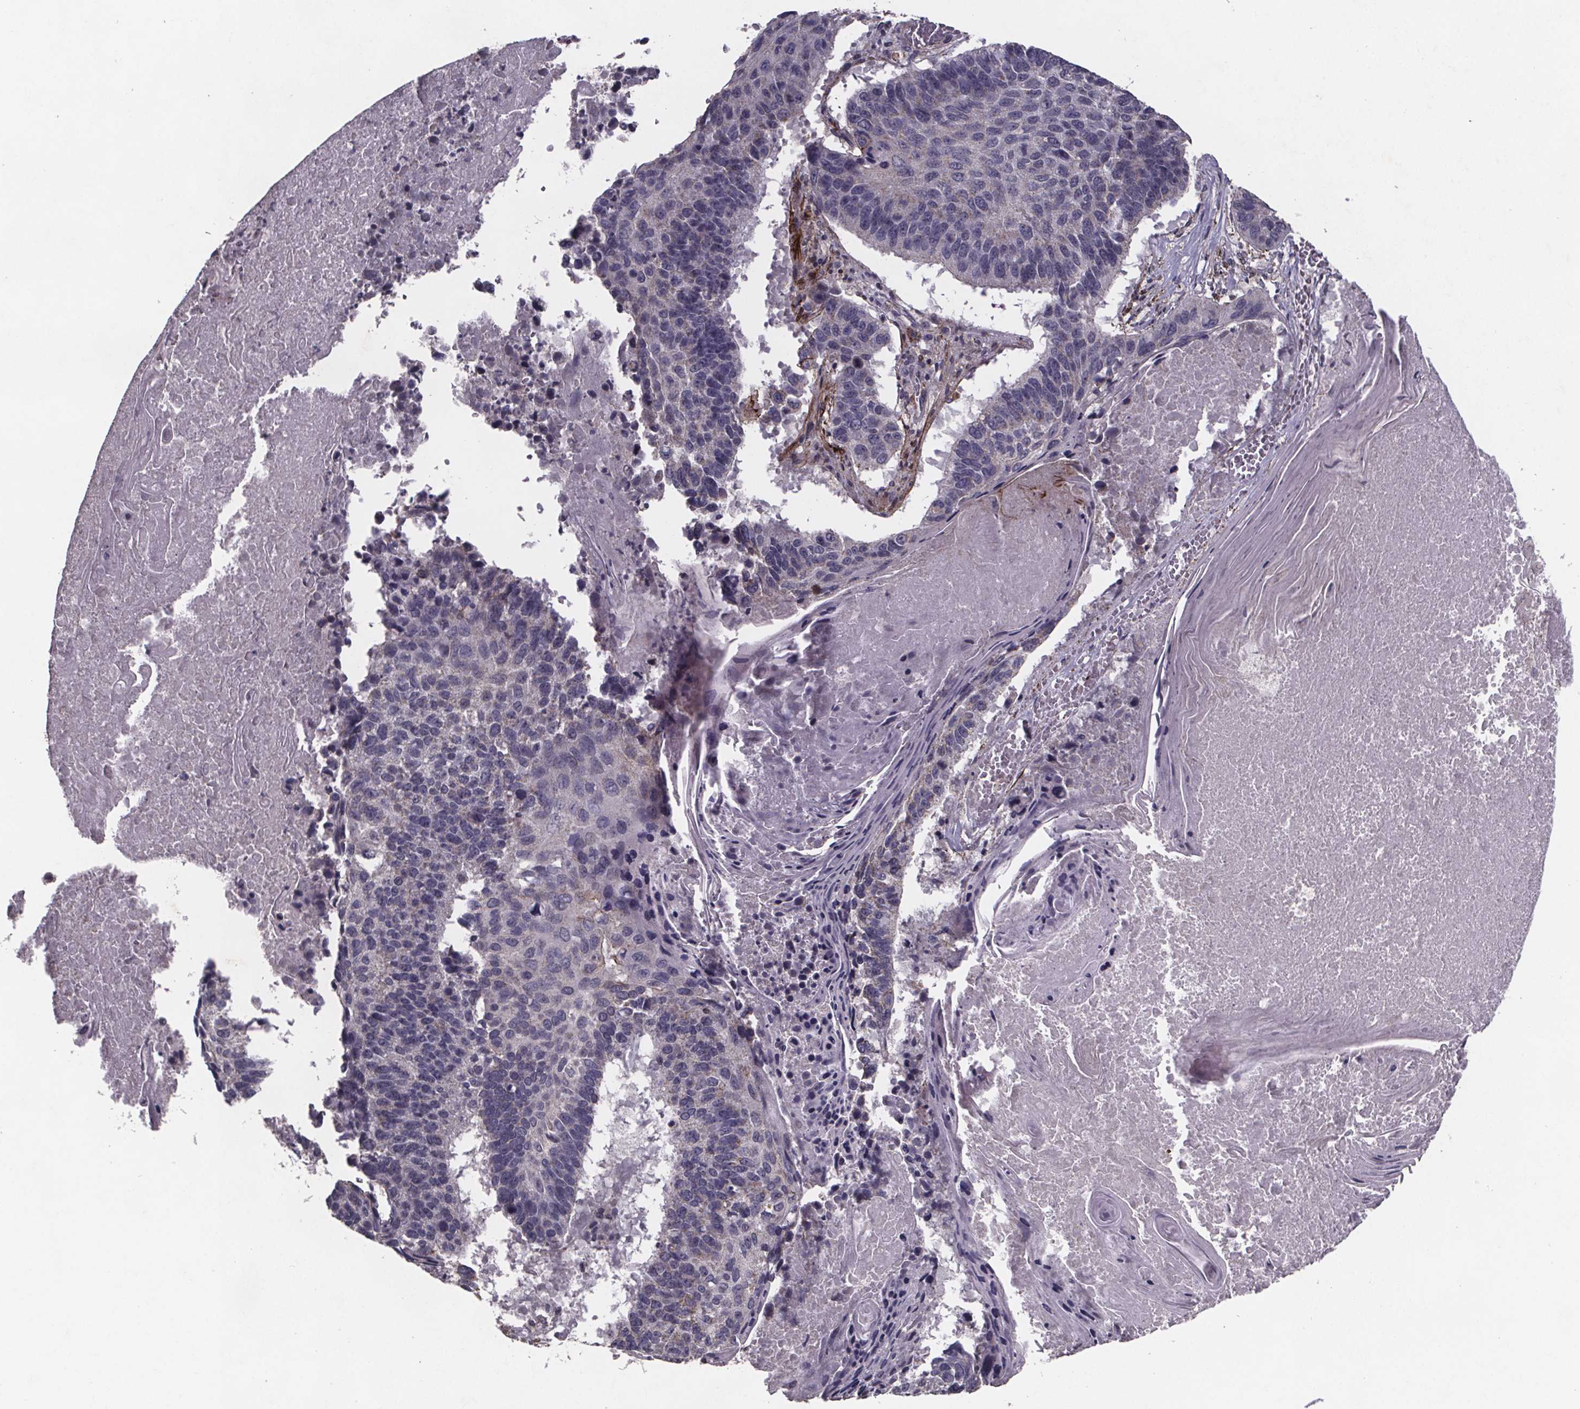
{"staining": {"intensity": "negative", "quantity": "none", "location": "none"}, "tissue": "lung cancer", "cell_type": "Tumor cells", "image_type": "cancer", "snomed": [{"axis": "morphology", "description": "Squamous cell carcinoma, NOS"}, {"axis": "topography", "description": "Lung"}], "caption": "Immunohistochemistry (IHC) of human lung squamous cell carcinoma reveals no staining in tumor cells. (DAB (3,3'-diaminobenzidine) immunohistochemistry (IHC) visualized using brightfield microscopy, high magnification).", "gene": "PALLD", "patient": {"sex": "male", "age": 73}}